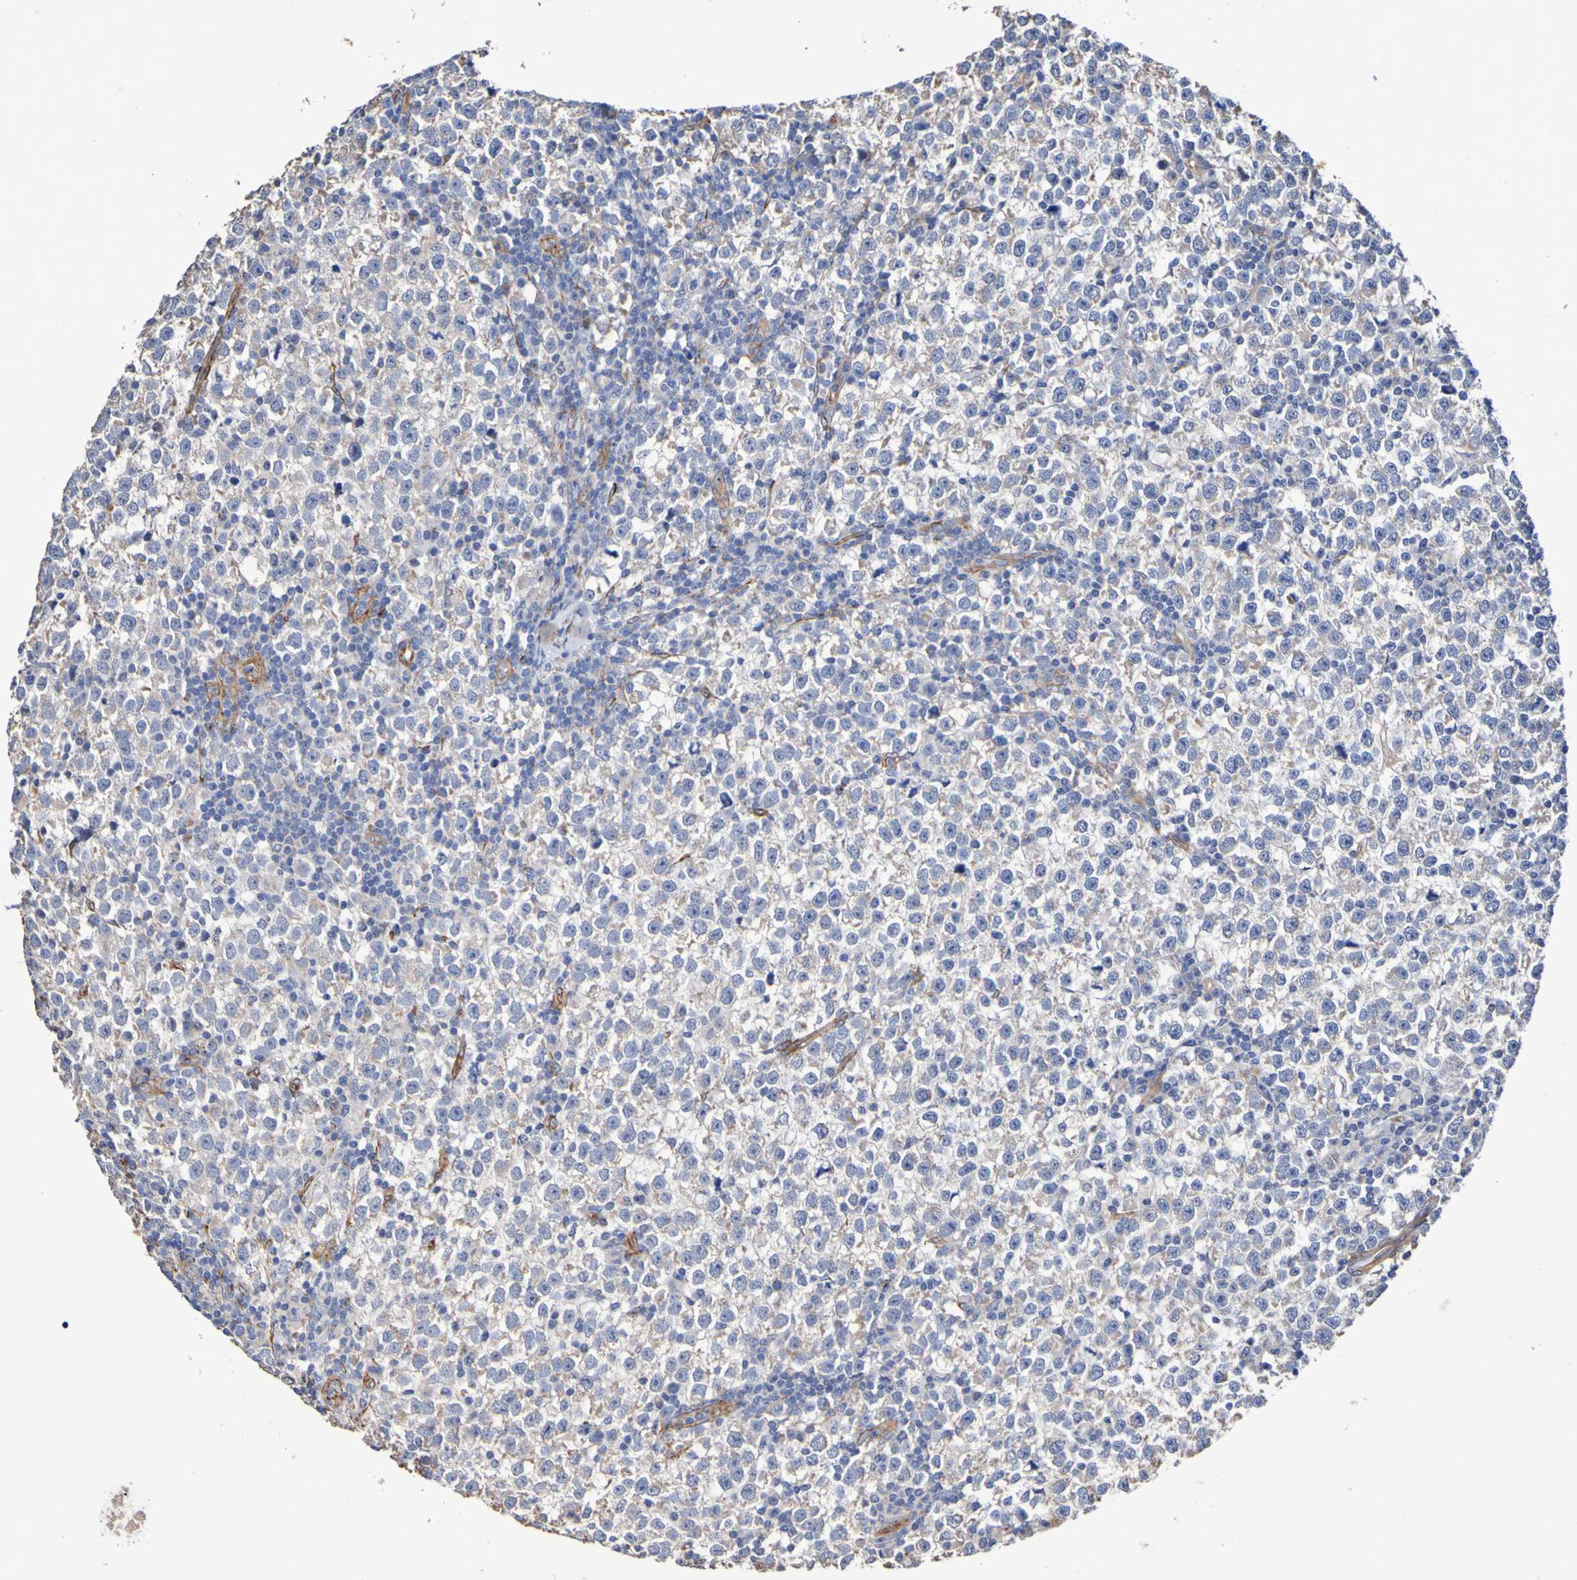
{"staining": {"intensity": "weak", "quantity": "<25%", "location": "cytoplasmic/membranous"}, "tissue": "testis cancer", "cell_type": "Tumor cells", "image_type": "cancer", "snomed": [{"axis": "morphology", "description": "Seminoma, NOS"}, {"axis": "topography", "description": "Testis"}], "caption": "Immunohistochemistry (IHC) of testis cancer (seminoma) shows no positivity in tumor cells. (Immunohistochemistry, brightfield microscopy, high magnification).", "gene": "ELMOD3", "patient": {"sex": "male", "age": 43}}